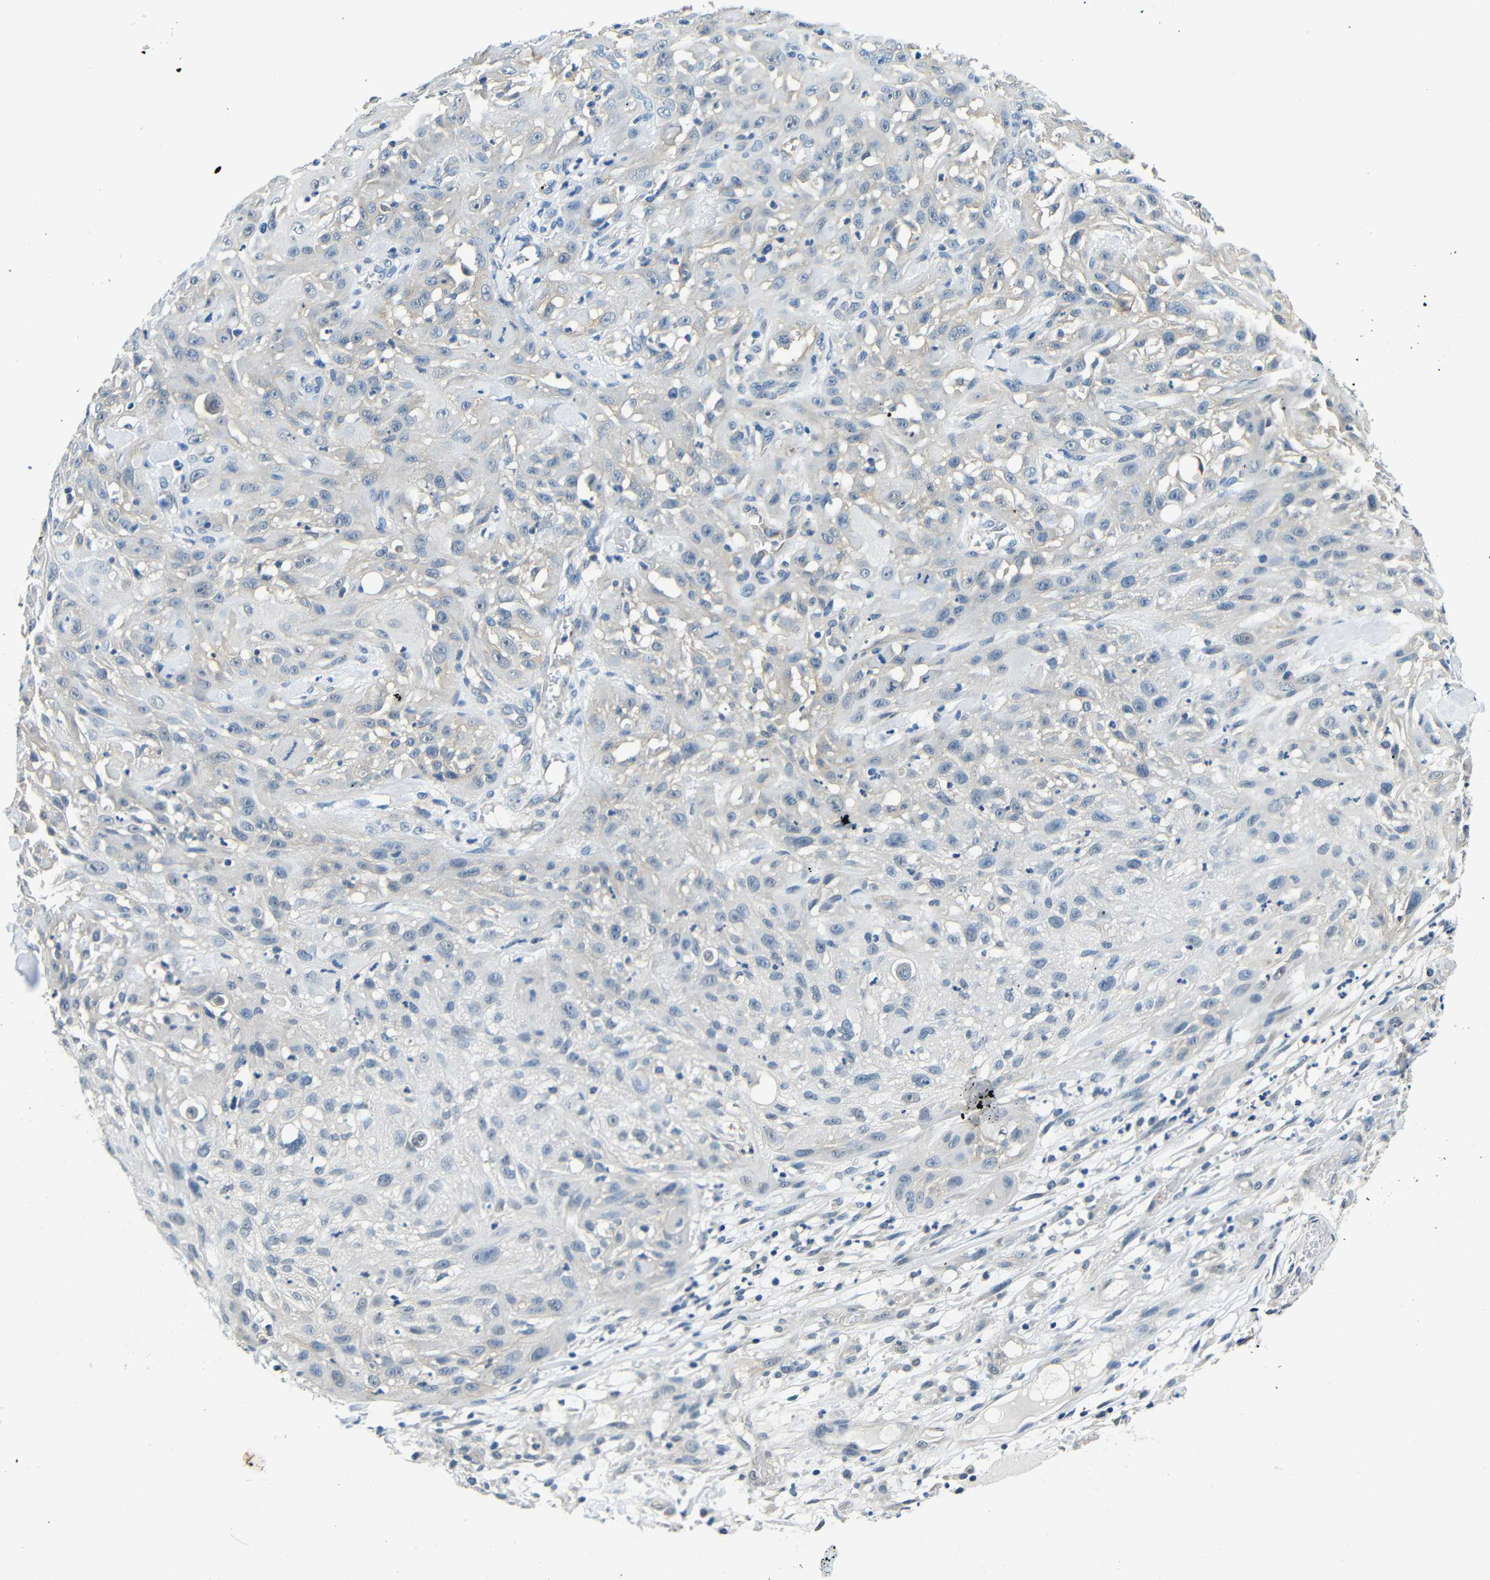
{"staining": {"intensity": "negative", "quantity": "none", "location": "none"}, "tissue": "skin cancer", "cell_type": "Tumor cells", "image_type": "cancer", "snomed": [{"axis": "morphology", "description": "Squamous cell carcinoma, NOS"}, {"axis": "topography", "description": "Skin"}], "caption": "A high-resolution image shows immunohistochemistry (IHC) staining of skin cancer (squamous cell carcinoma), which displays no significant staining in tumor cells.", "gene": "ADAP1", "patient": {"sex": "male", "age": 75}}